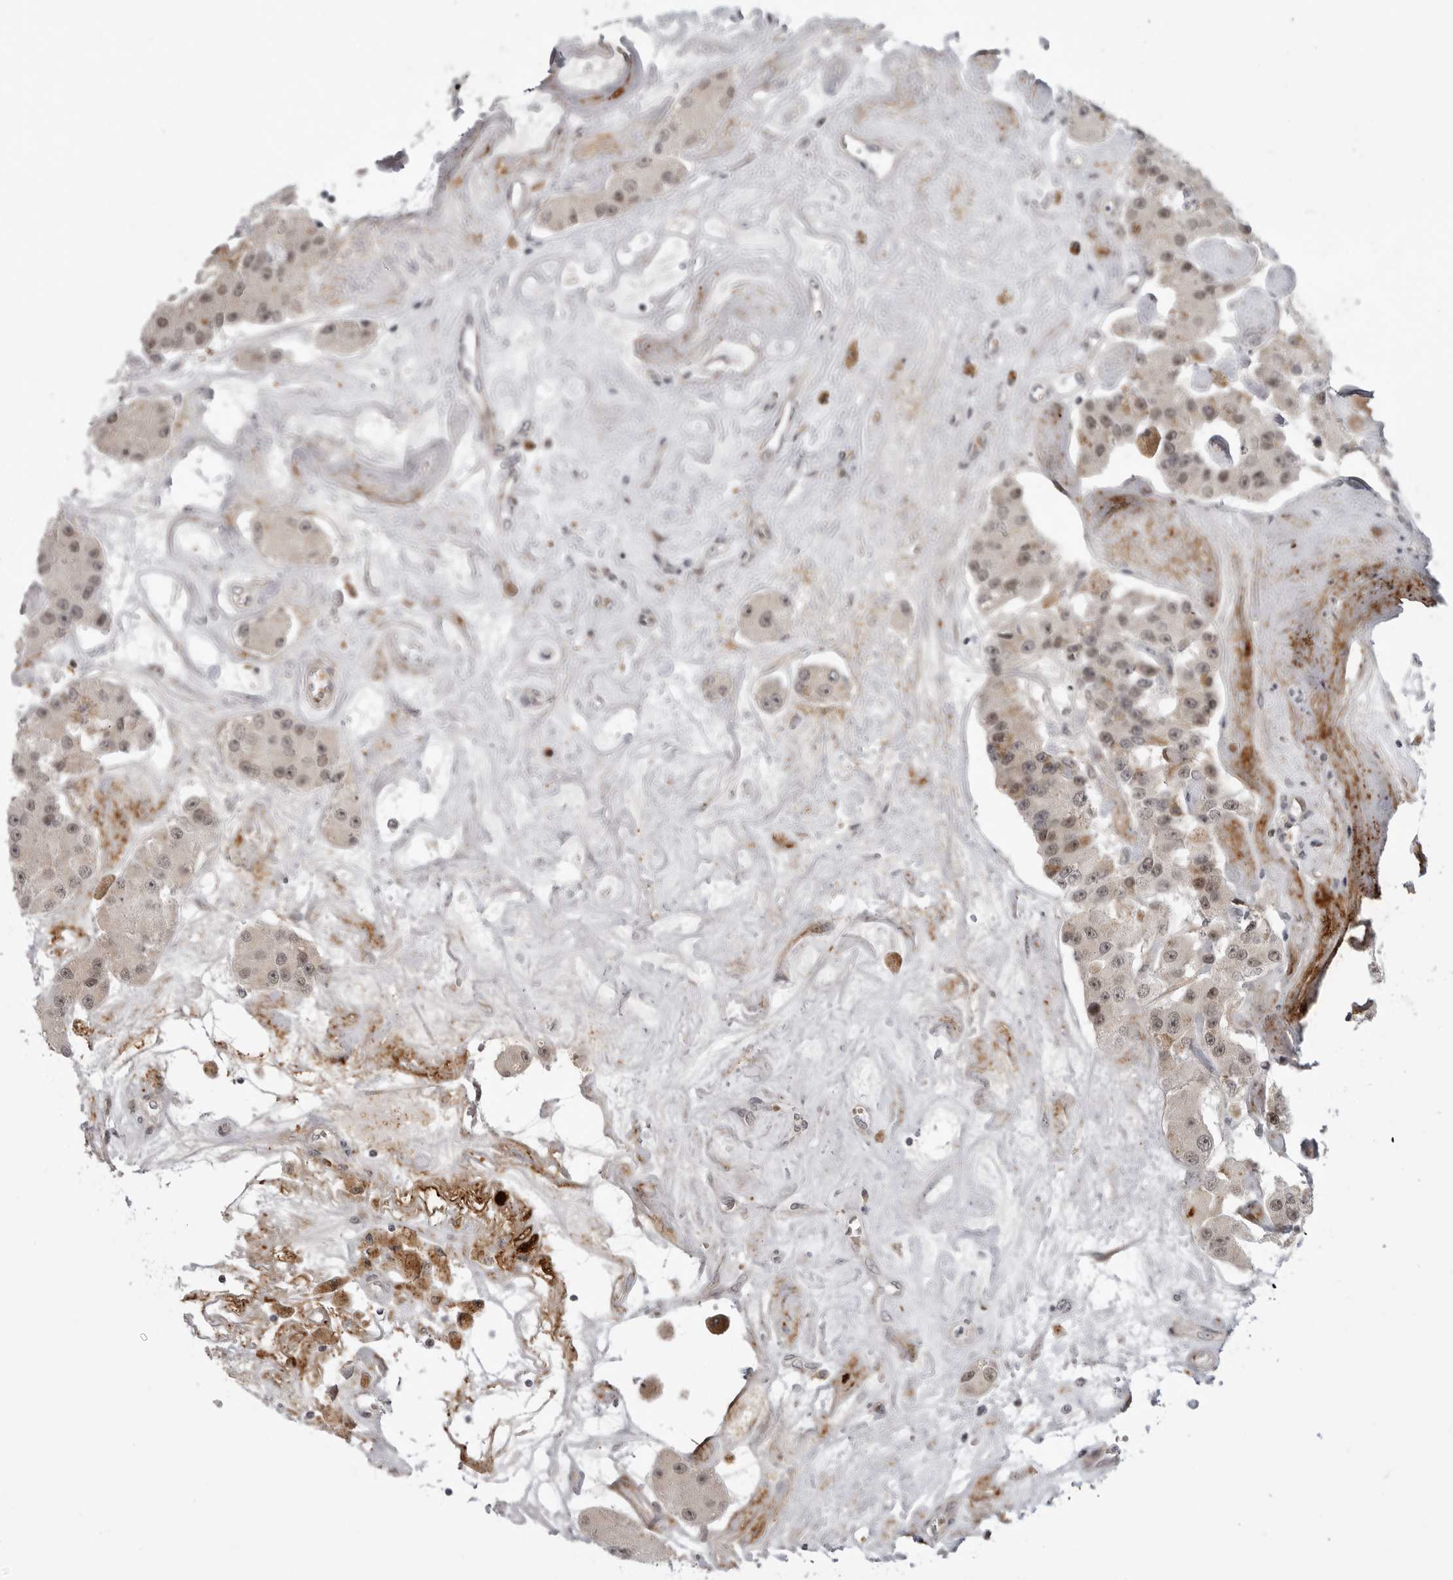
{"staining": {"intensity": "weak", "quantity": ">75%", "location": "nuclear"}, "tissue": "carcinoid", "cell_type": "Tumor cells", "image_type": "cancer", "snomed": [{"axis": "morphology", "description": "Carcinoid, malignant, NOS"}, {"axis": "topography", "description": "Pancreas"}], "caption": "About >75% of tumor cells in carcinoid reveal weak nuclear protein positivity as visualized by brown immunohistochemical staining.", "gene": "ALPK2", "patient": {"sex": "male", "age": 41}}